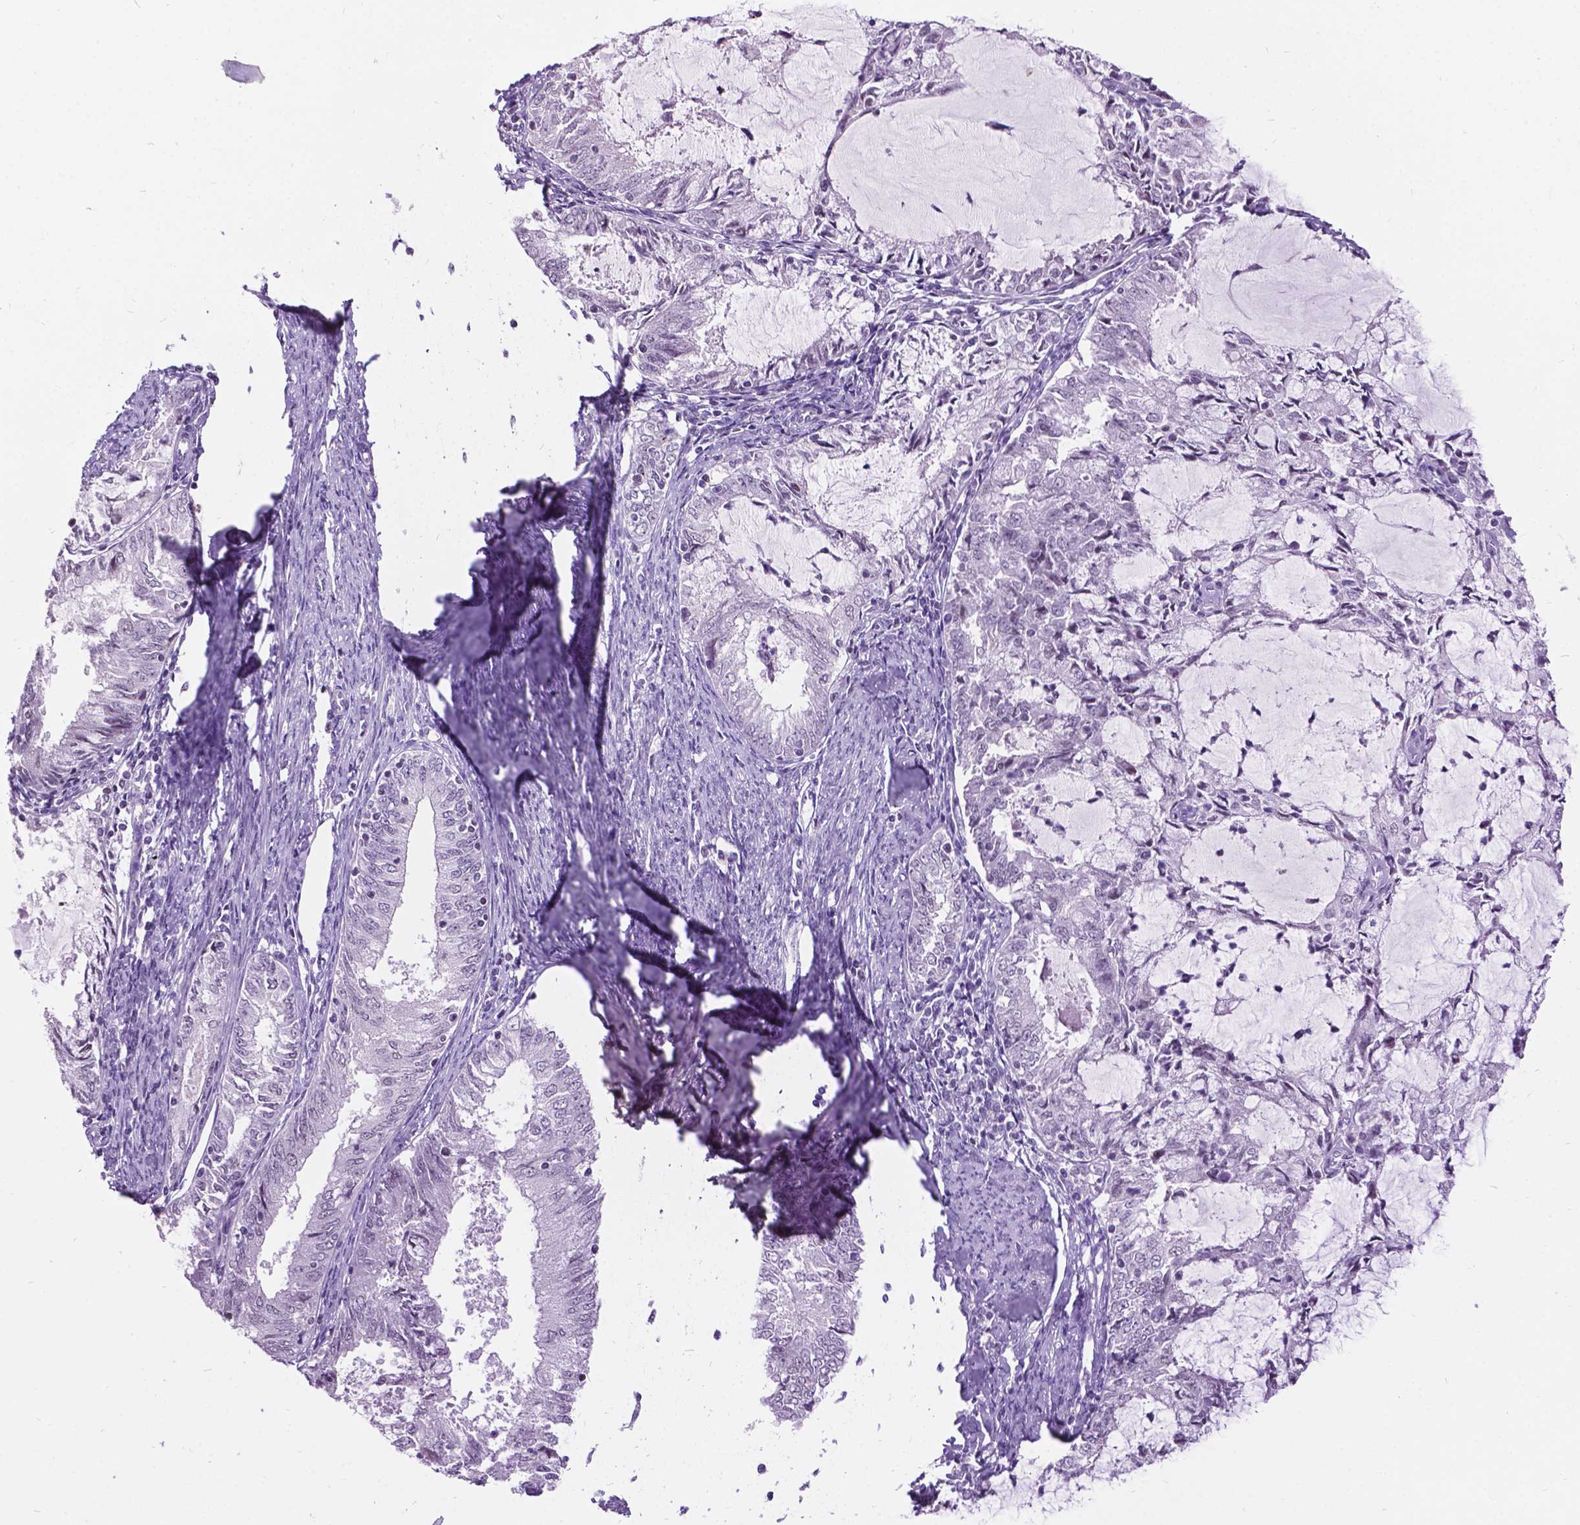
{"staining": {"intensity": "negative", "quantity": "none", "location": "none"}, "tissue": "endometrial cancer", "cell_type": "Tumor cells", "image_type": "cancer", "snomed": [{"axis": "morphology", "description": "Adenocarcinoma, NOS"}, {"axis": "topography", "description": "Endometrium"}], "caption": "This is an IHC photomicrograph of human endometrial adenocarcinoma. There is no expression in tumor cells.", "gene": "DPF3", "patient": {"sex": "female", "age": 57}}